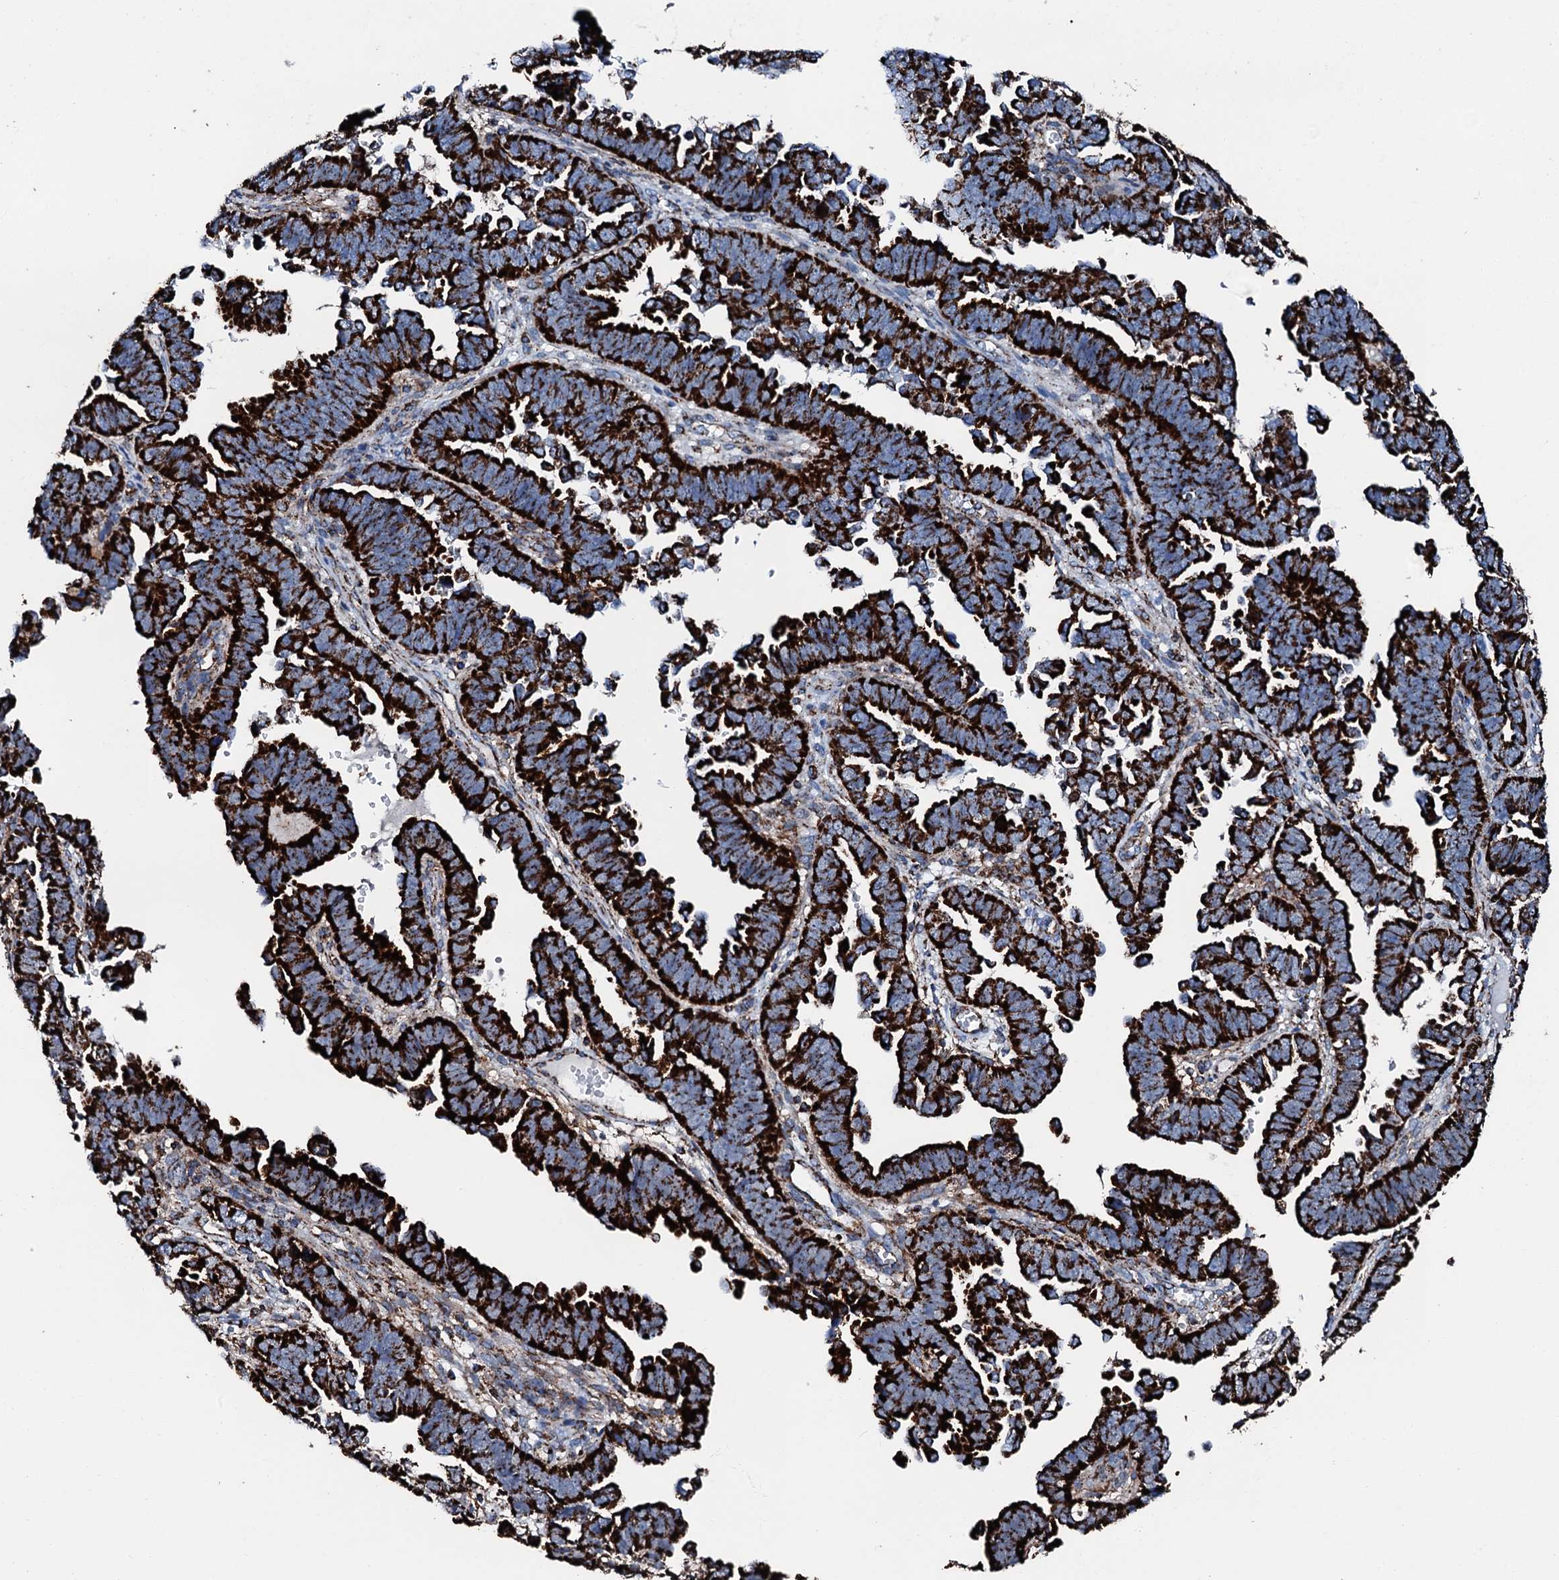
{"staining": {"intensity": "strong", "quantity": ">75%", "location": "cytoplasmic/membranous"}, "tissue": "endometrial cancer", "cell_type": "Tumor cells", "image_type": "cancer", "snomed": [{"axis": "morphology", "description": "Adenocarcinoma, NOS"}, {"axis": "topography", "description": "Endometrium"}], "caption": "Human adenocarcinoma (endometrial) stained with a protein marker demonstrates strong staining in tumor cells.", "gene": "HADH", "patient": {"sex": "female", "age": 75}}